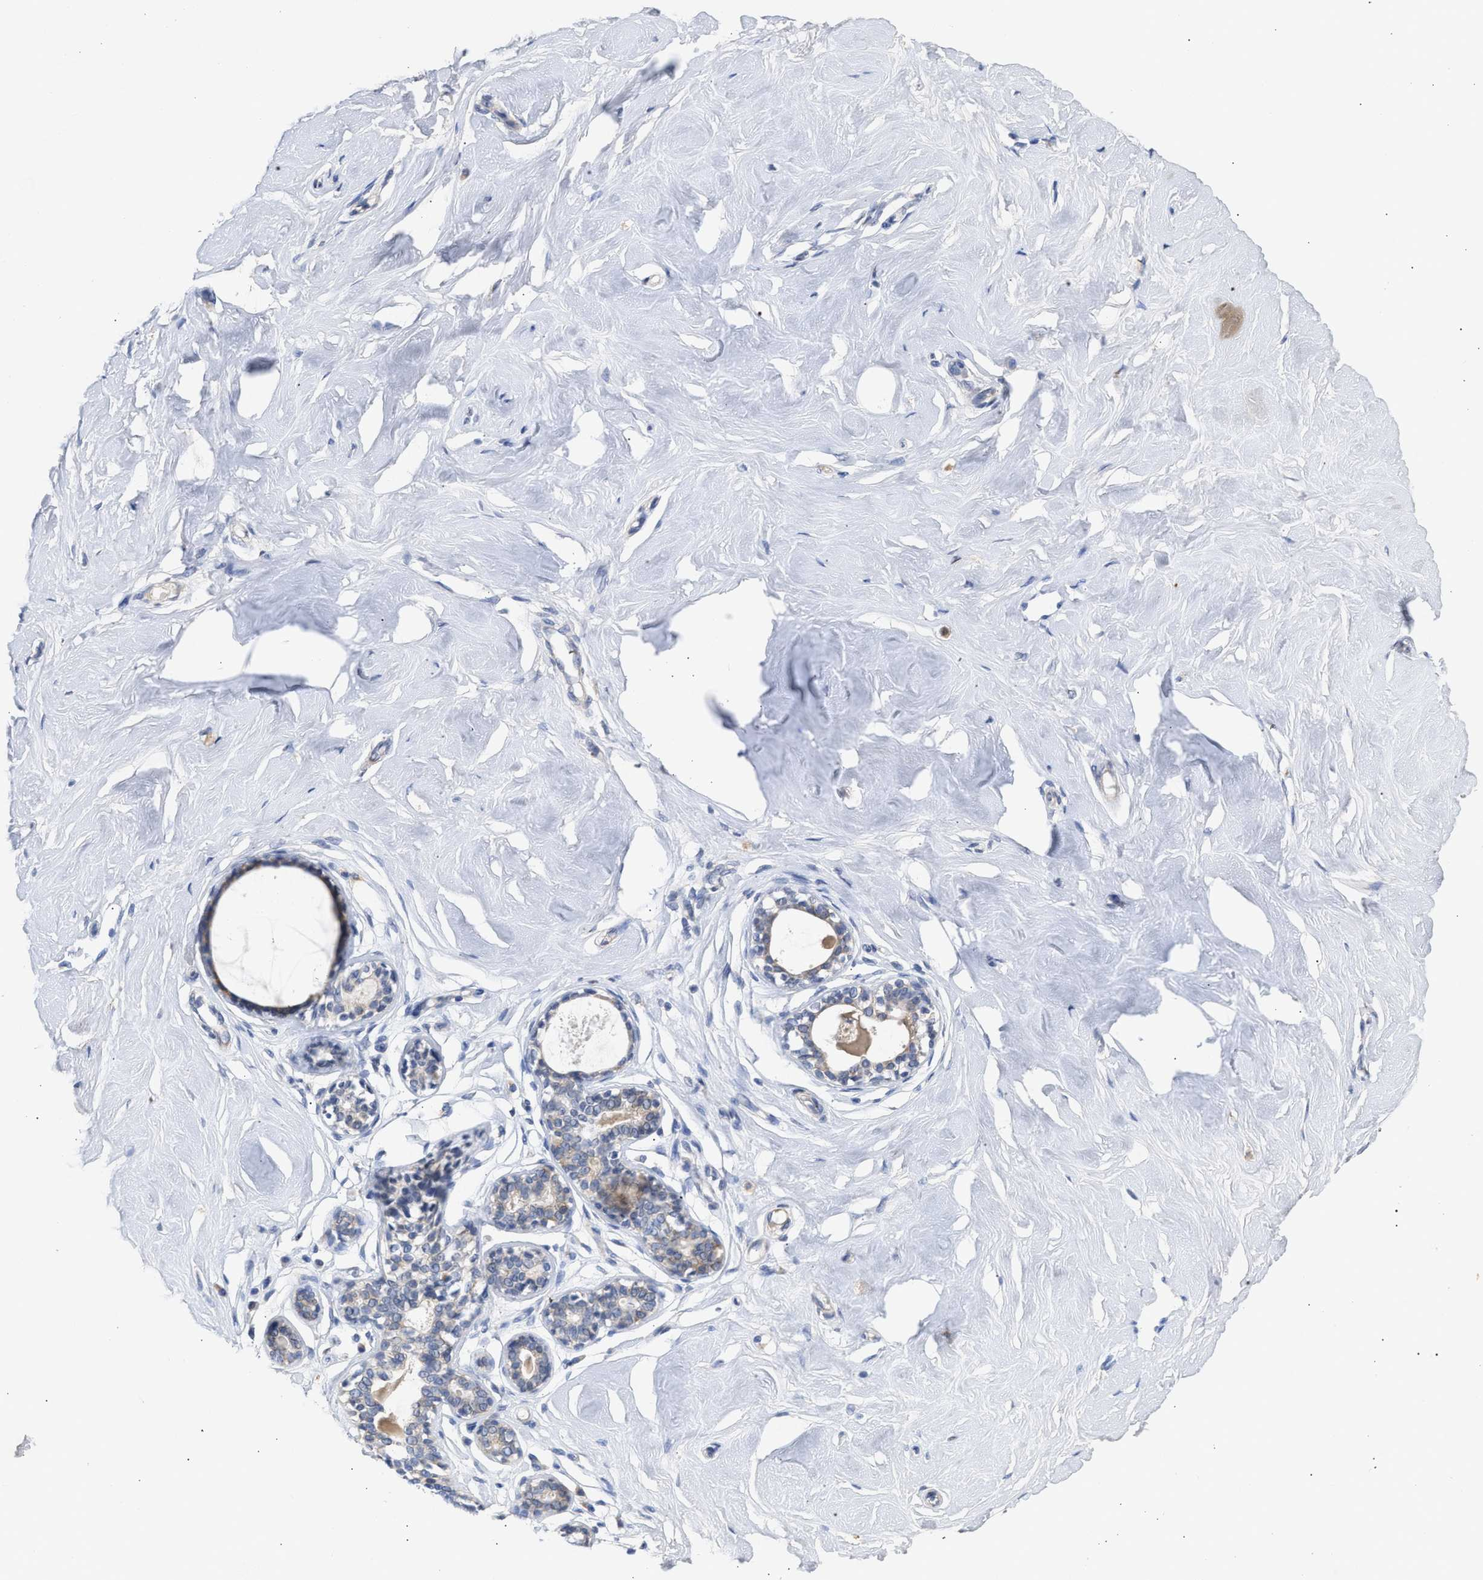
{"staining": {"intensity": "negative", "quantity": "none", "location": "none"}, "tissue": "breast", "cell_type": "Adipocytes", "image_type": "normal", "snomed": [{"axis": "morphology", "description": "Normal tissue, NOS"}, {"axis": "topography", "description": "Breast"}], "caption": "The immunohistochemistry histopathology image has no significant positivity in adipocytes of breast. The staining is performed using DAB brown chromogen with nuclei counter-stained in using hematoxylin.", "gene": "SELENOM", "patient": {"sex": "female", "age": 23}}